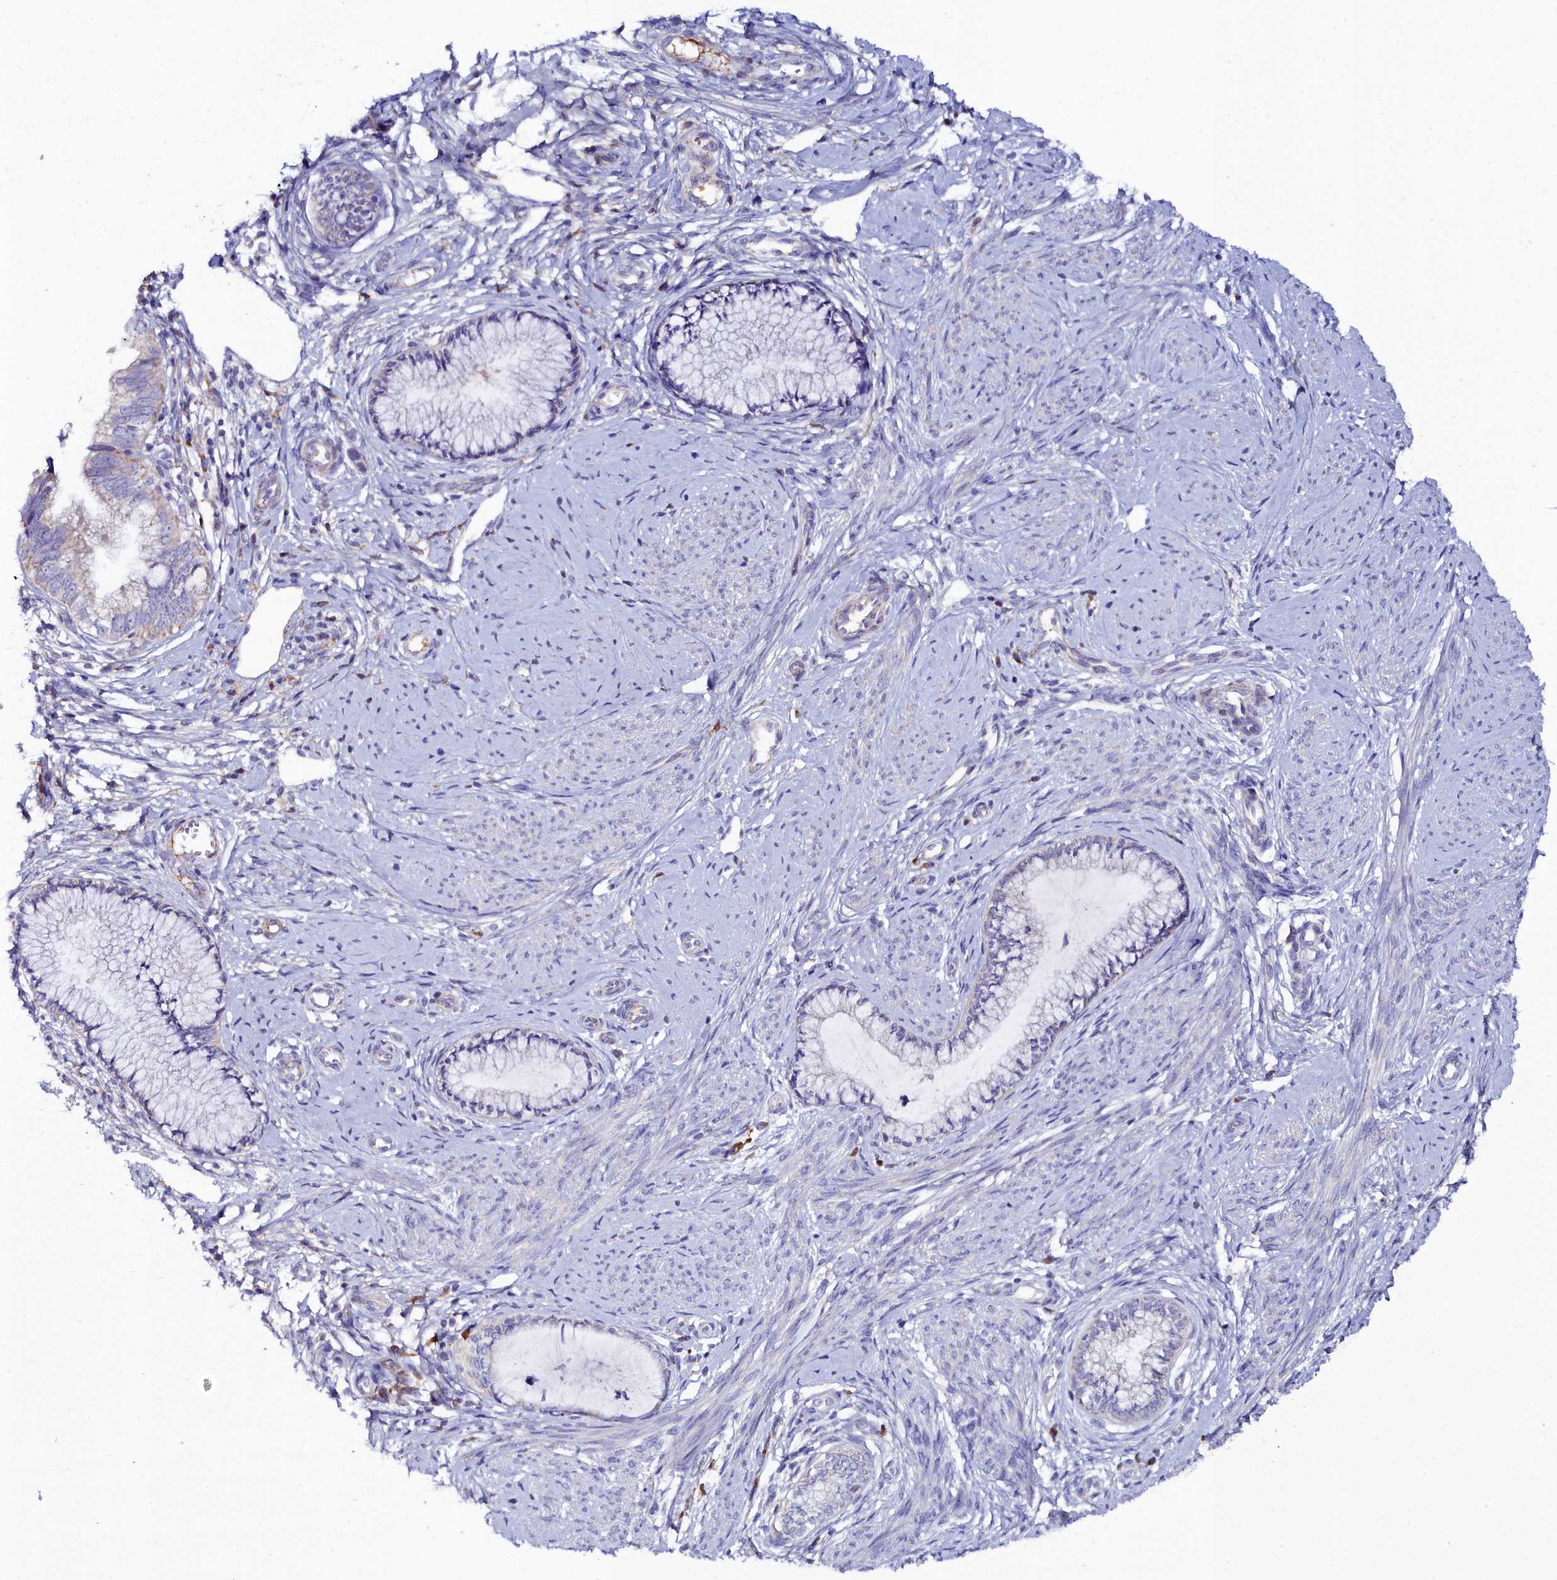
{"staining": {"intensity": "negative", "quantity": "none", "location": "none"}, "tissue": "cervical cancer", "cell_type": "Tumor cells", "image_type": "cancer", "snomed": [{"axis": "morphology", "description": "Adenocarcinoma, NOS"}, {"axis": "topography", "description": "Cervix"}], "caption": "DAB immunohistochemical staining of human cervical cancer exhibits no significant expression in tumor cells.", "gene": "SLC49A3", "patient": {"sex": "female", "age": 36}}